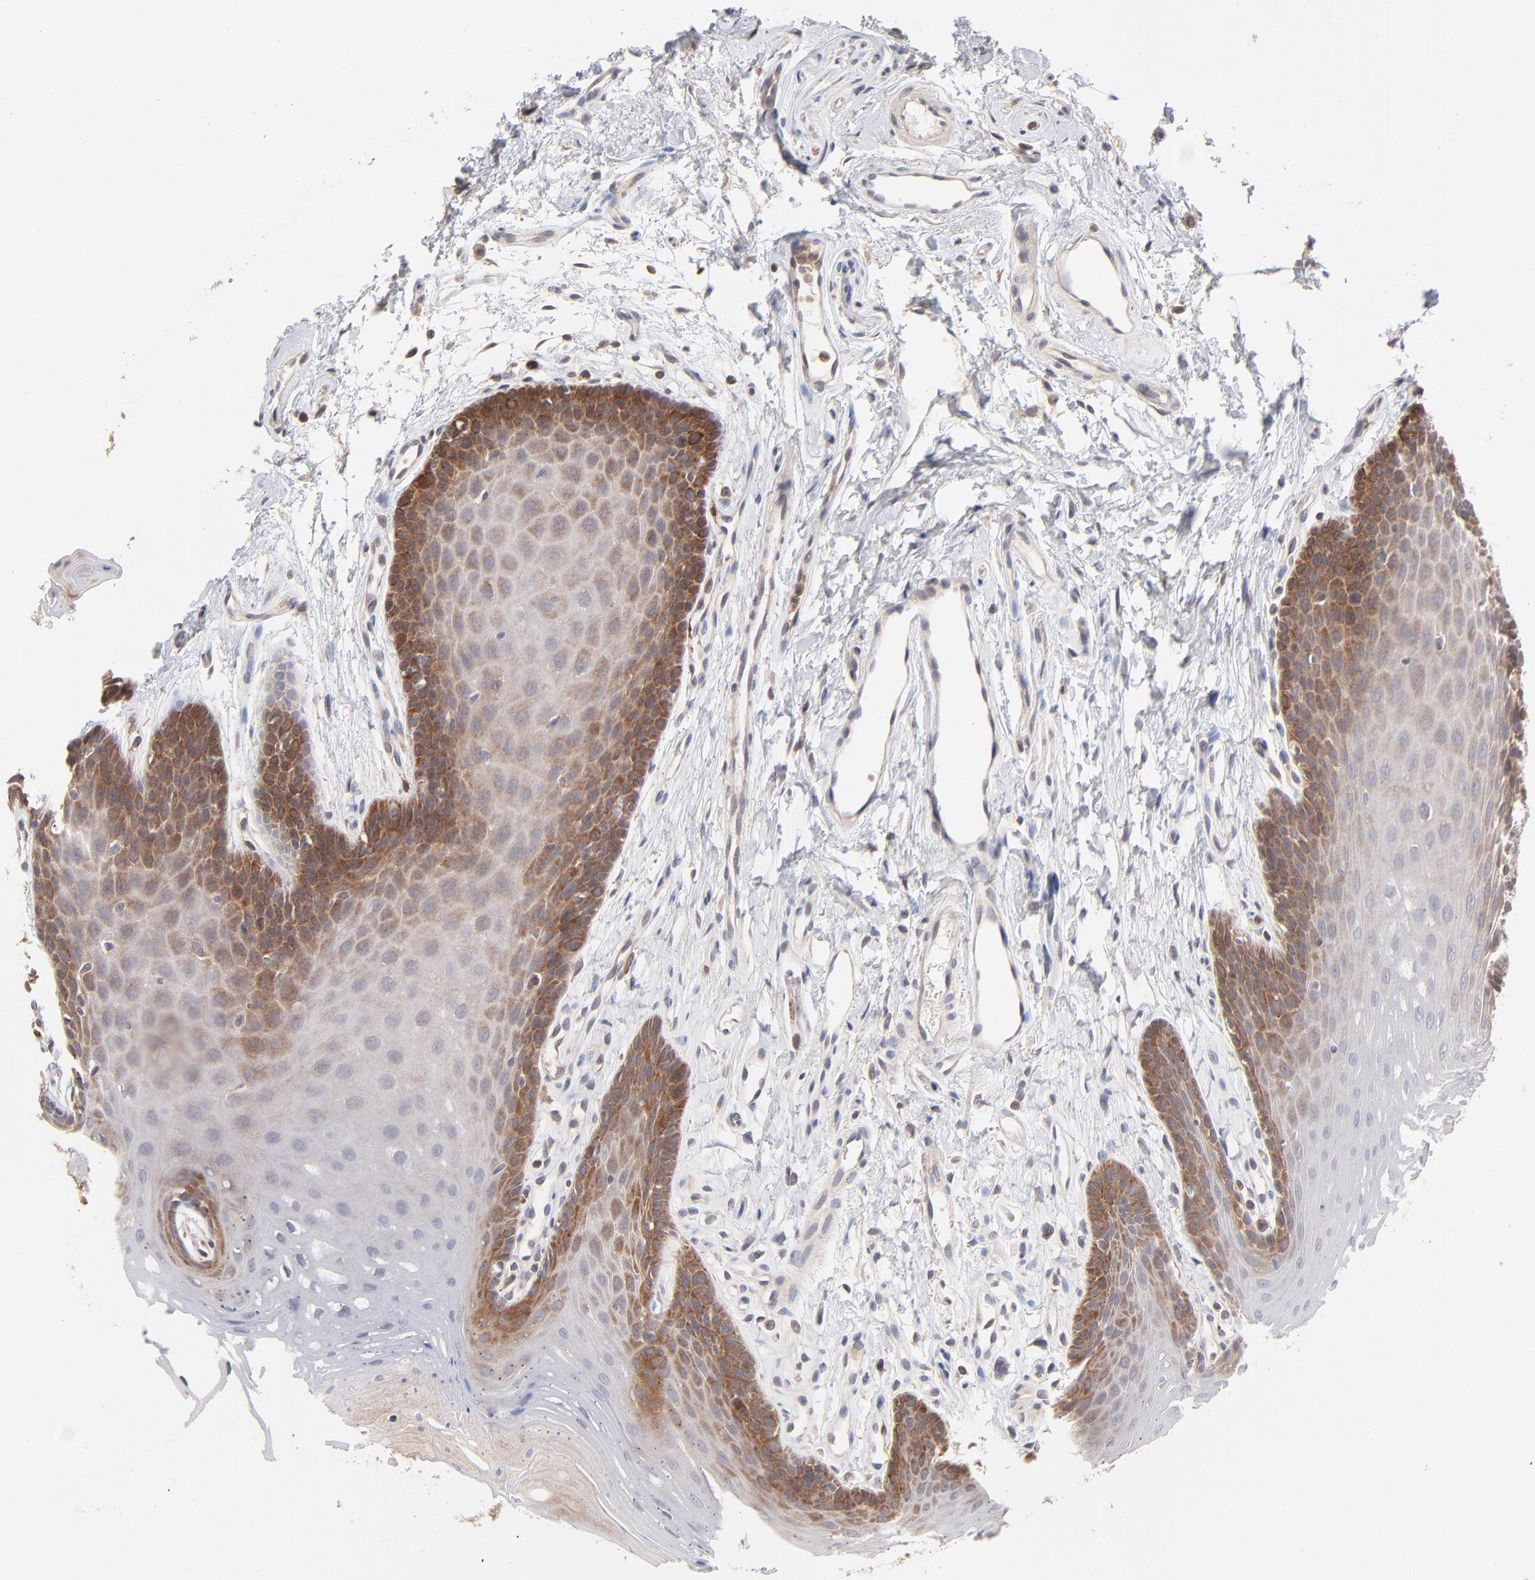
{"staining": {"intensity": "moderate", "quantity": "25%-75%", "location": "cytoplasmic/membranous"}, "tissue": "oral mucosa", "cell_type": "Squamous epithelial cells", "image_type": "normal", "snomed": [{"axis": "morphology", "description": "Normal tissue, NOS"}, {"axis": "topography", "description": "Oral tissue"}], "caption": "Oral mucosa stained with a brown dye exhibits moderate cytoplasmic/membranous positive positivity in about 25%-75% of squamous epithelial cells.", "gene": "IVNS1ABP", "patient": {"sex": "male", "age": 62}}